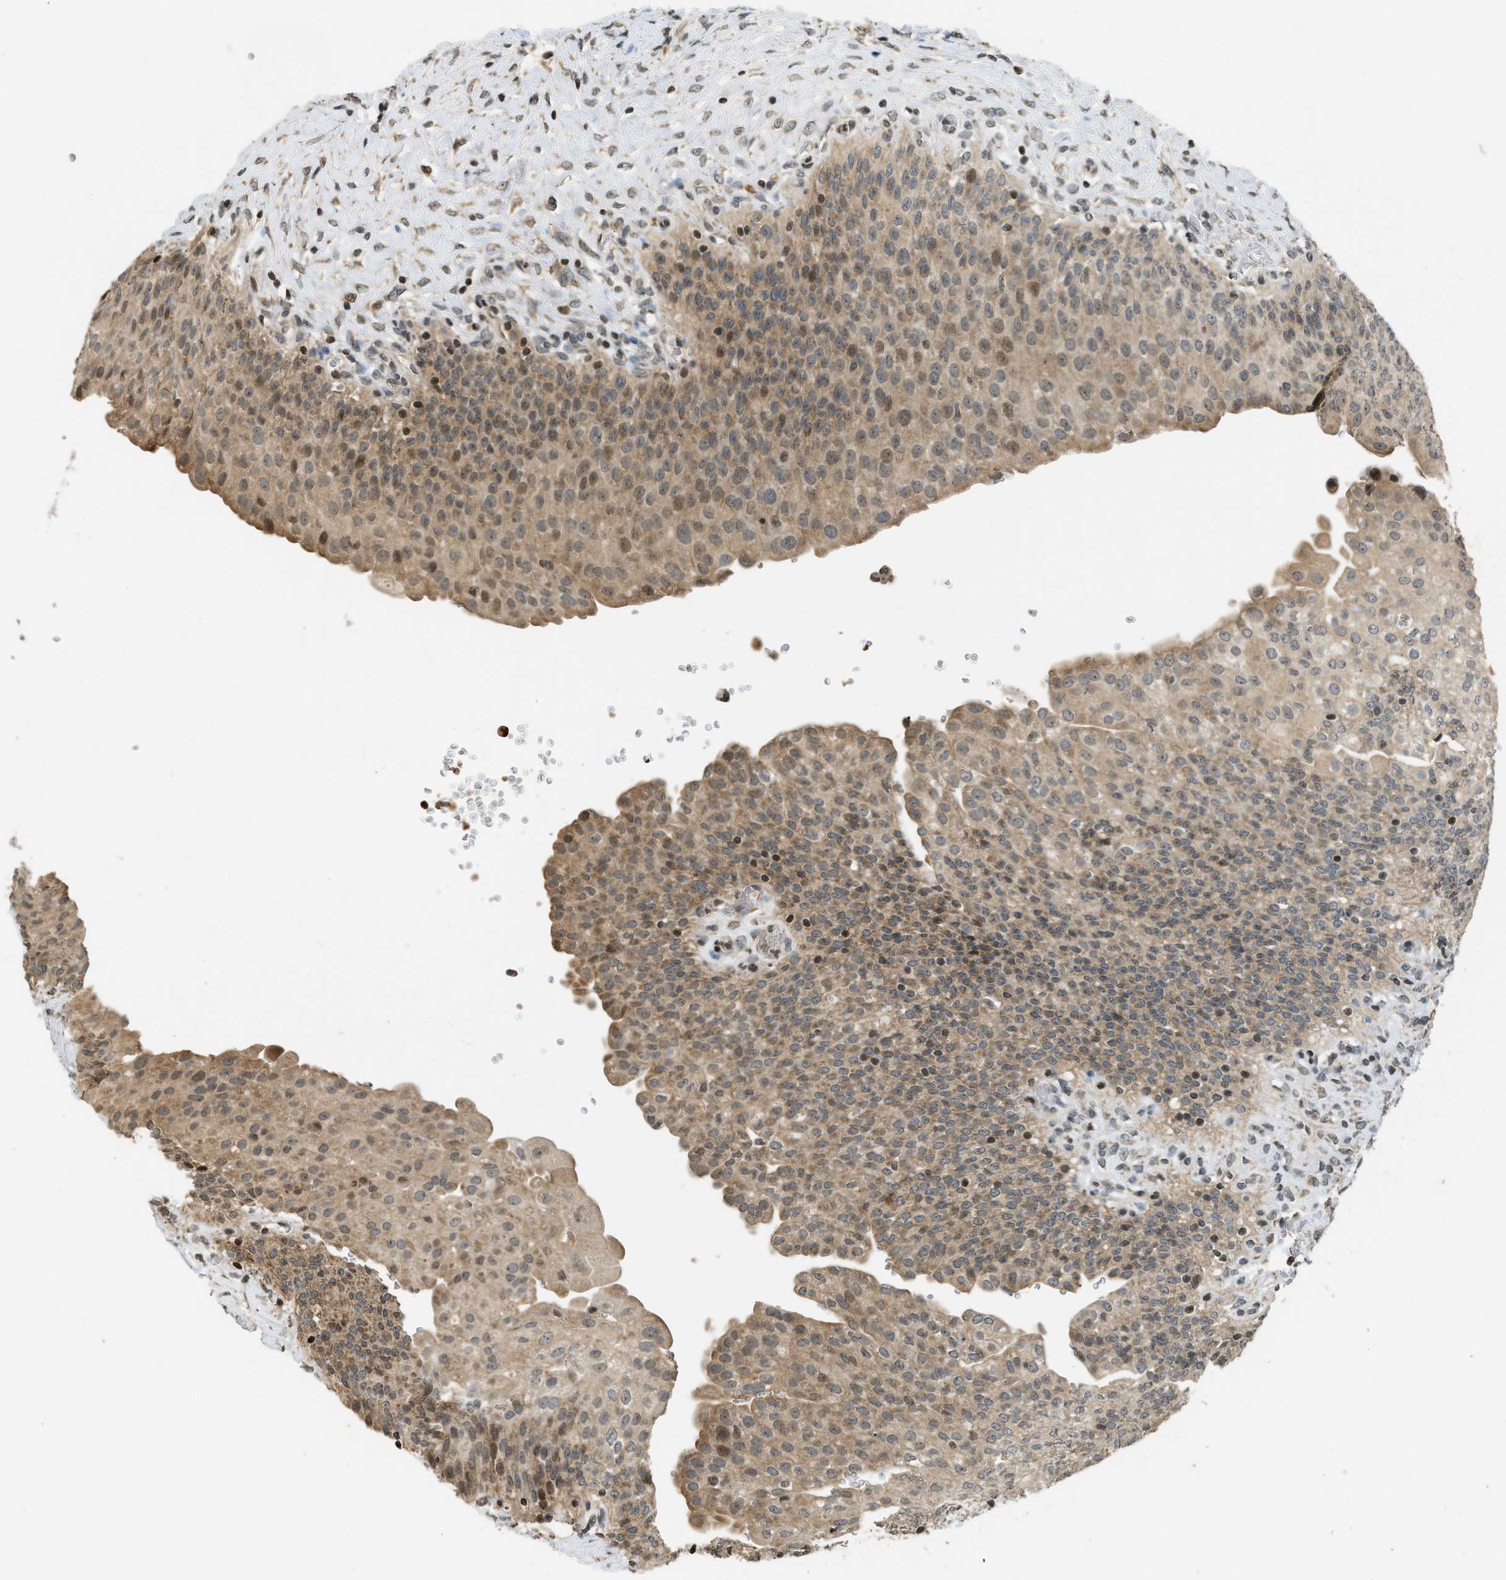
{"staining": {"intensity": "moderate", "quantity": ">75%", "location": "cytoplasmic/membranous,nuclear"}, "tissue": "urinary bladder", "cell_type": "Urothelial cells", "image_type": "normal", "snomed": [{"axis": "morphology", "description": "Urothelial carcinoma, High grade"}, {"axis": "topography", "description": "Urinary bladder"}], "caption": "An immunohistochemistry histopathology image of normal tissue is shown. Protein staining in brown shows moderate cytoplasmic/membranous,nuclear positivity in urinary bladder within urothelial cells.", "gene": "SIAH1", "patient": {"sex": "male", "age": 46}}